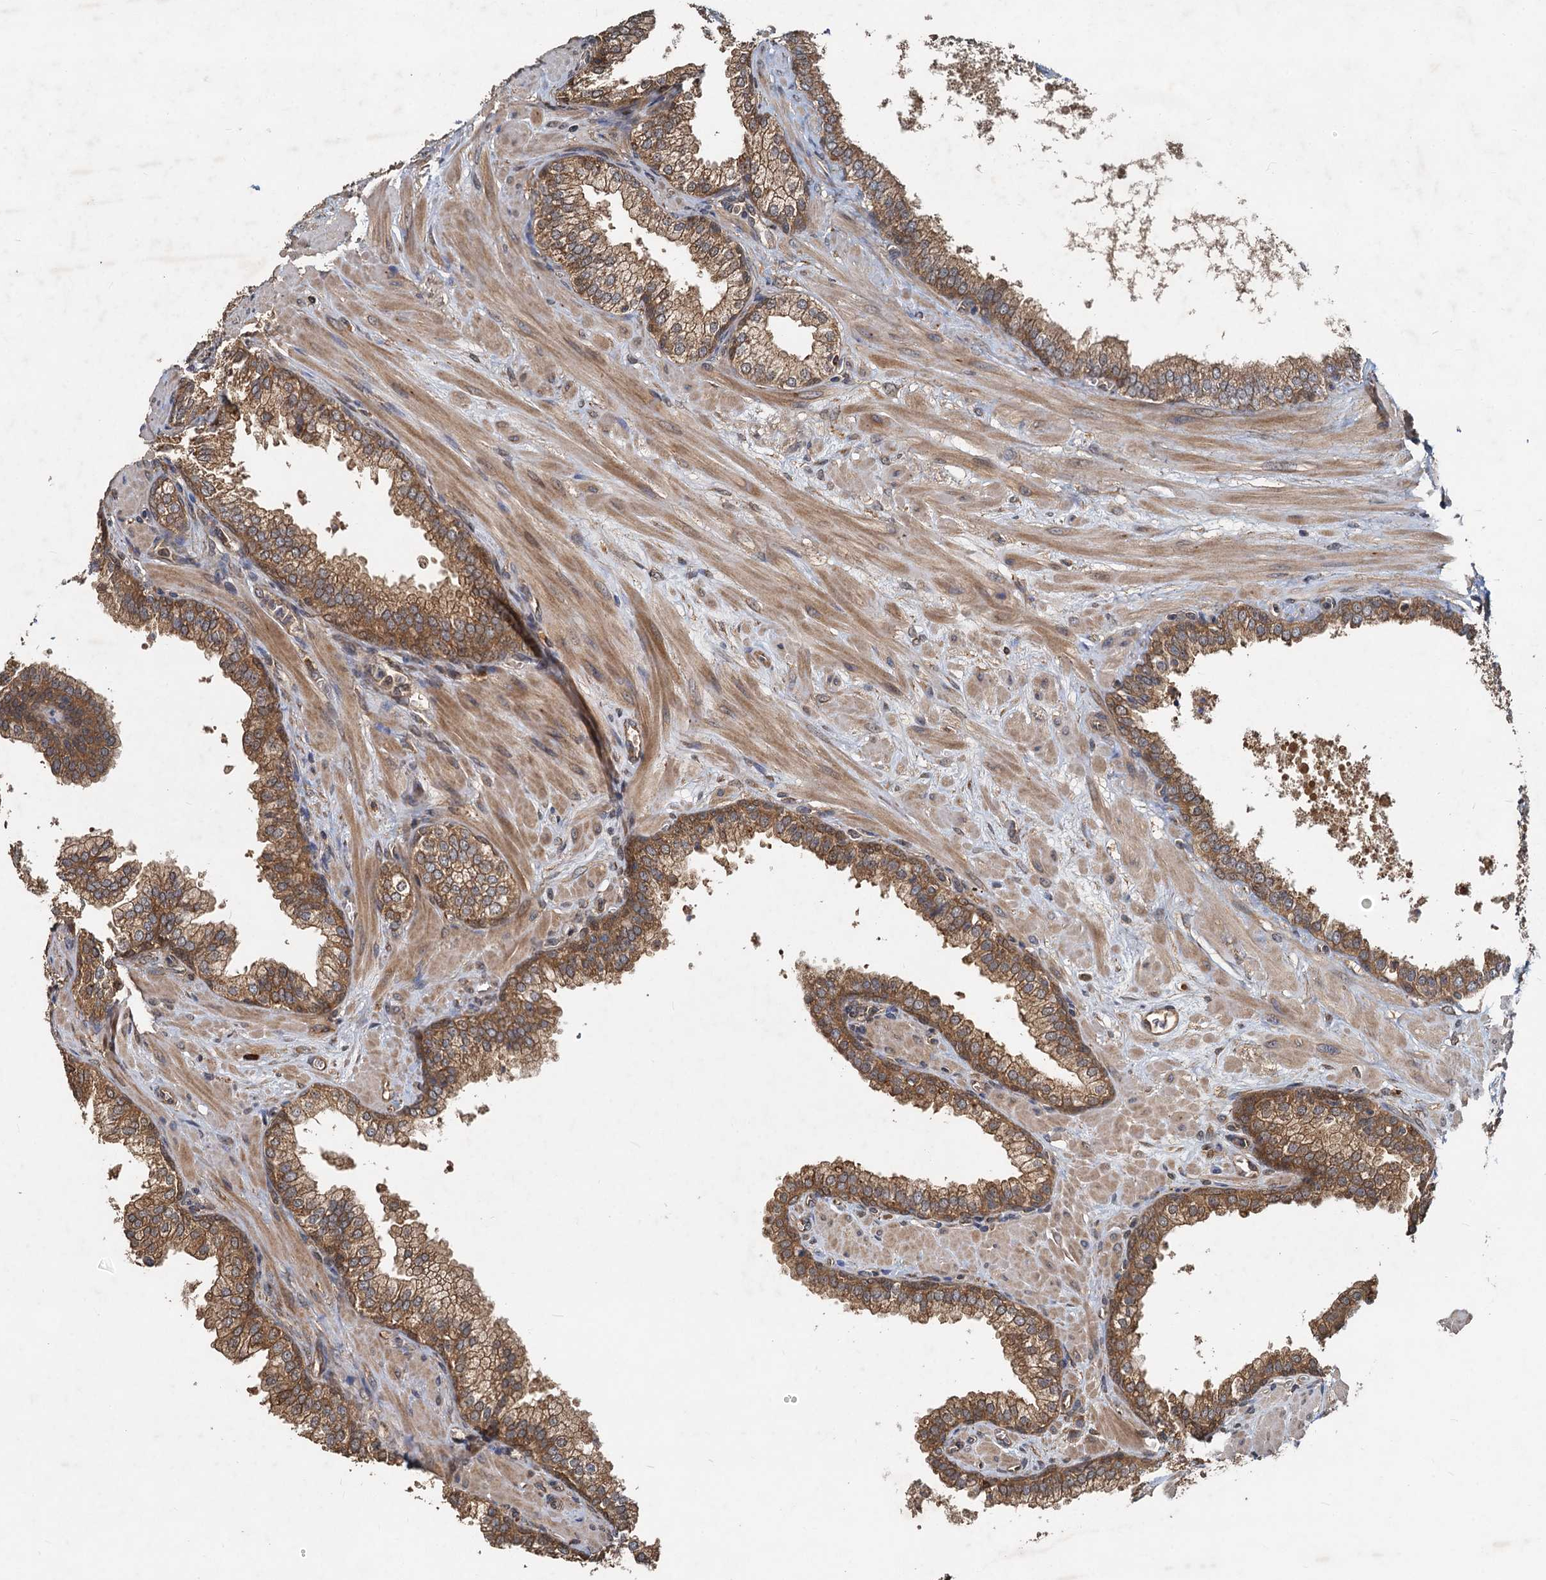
{"staining": {"intensity": "moderate", "quantity": ">75%", "location": "cytoplasmic/membranous"}, "tissue": "prostate", "cell_type": "Glandular cells", "image_type": "normal", "snomed": [{"axis": "morphology", "description": "Normal tissue, NOS"}, {"axis": "topography", "description": "Prostate"}], "caption": "IHC histopathology image of normal prostate stained for a protein (brown), which exhibits medium levels of moderate cytoplasmic/membranous expression in approximately >75% of glandular cells.", "gene": "HYI", "patient": {"sex": "male", "age": 60}}